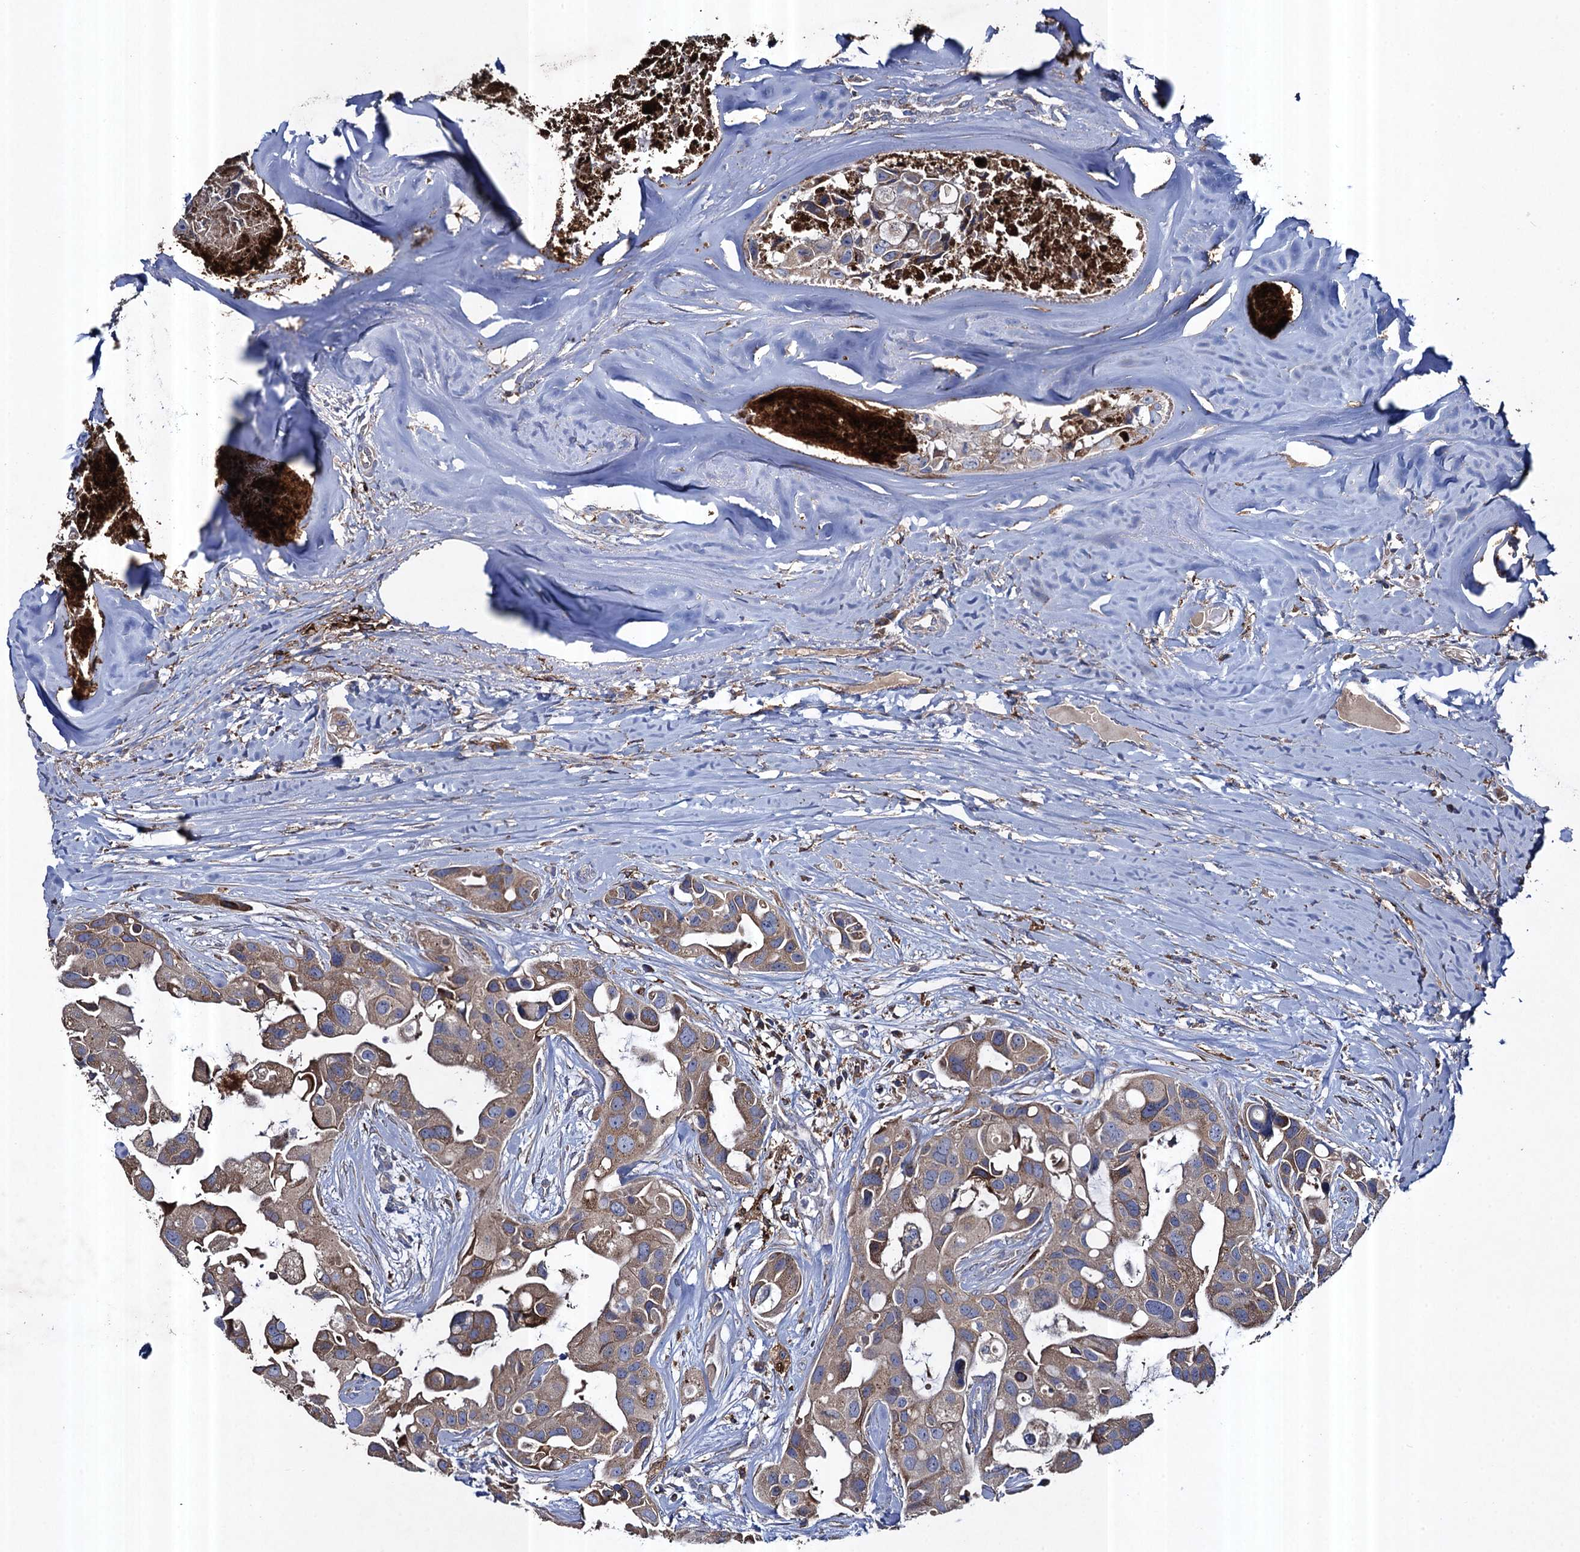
{"staining": {"intensity": "moderate", "quantity": ">75%", "location": "cytoplasmic/membranous"}, "tissue": "head and neck cancer", "cell_type": "Tumor cells", "image_type": "cancer", "snomed": [{"axis": "morphology", "description": "Adenocarcinoma, NOS"}, {"axis": "morphology", "description": "Adenocarcinoma, metastatic, NOS"}, {"axis": "topography", "description": "Head-Neck"}], "caption": "A histopathology image of head and neck metastatic adenocarcinoma stained for a protein shows moderate cytoplasmic/membranous brown staining in tumor cells. Immunohistochemistry (ihc) stains the protein in brown and the nuclei are stained blue.", "gene": "TXNDC11", "patient": {"sex": "male", "age": 75}}